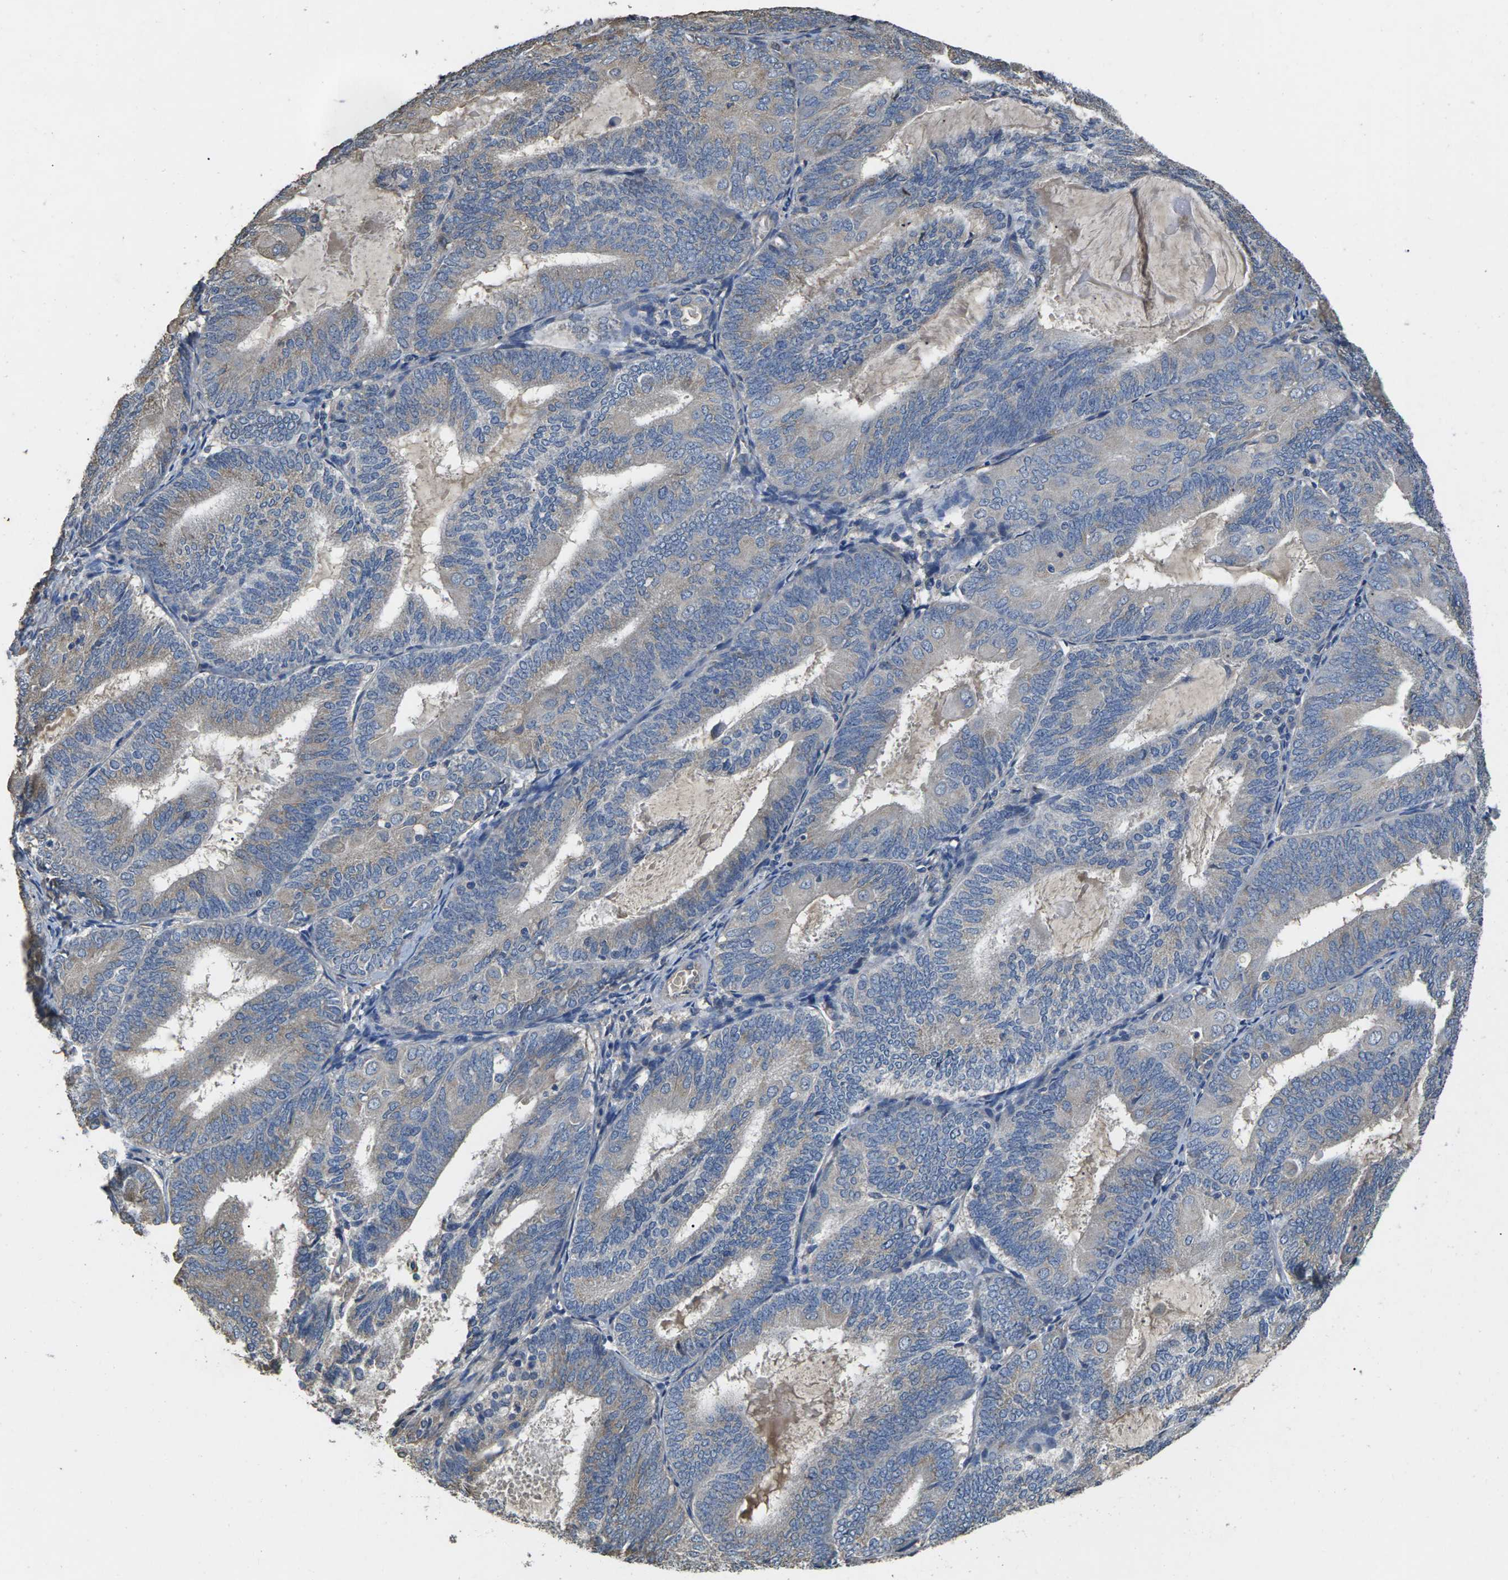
{"staining": {"intensity": "negative", "quantity": "none", "location": "none"}, "tissue": "endometrial cancer", "cell_type": "Tumor cells", "image_type": "cancer", "snomed": [{"axis": "morphology", "description": "Adenocarcinoma, NOS"}, {"axis": "topography", "description": "Endometrium"}], "caption": "Endometrial adenocarcinoma stained for a protein using immunohistochemistry exhibits no staining tumor cells.", "gene": "B4GAT1", "patient": {"sex": "female", "age": 81}}